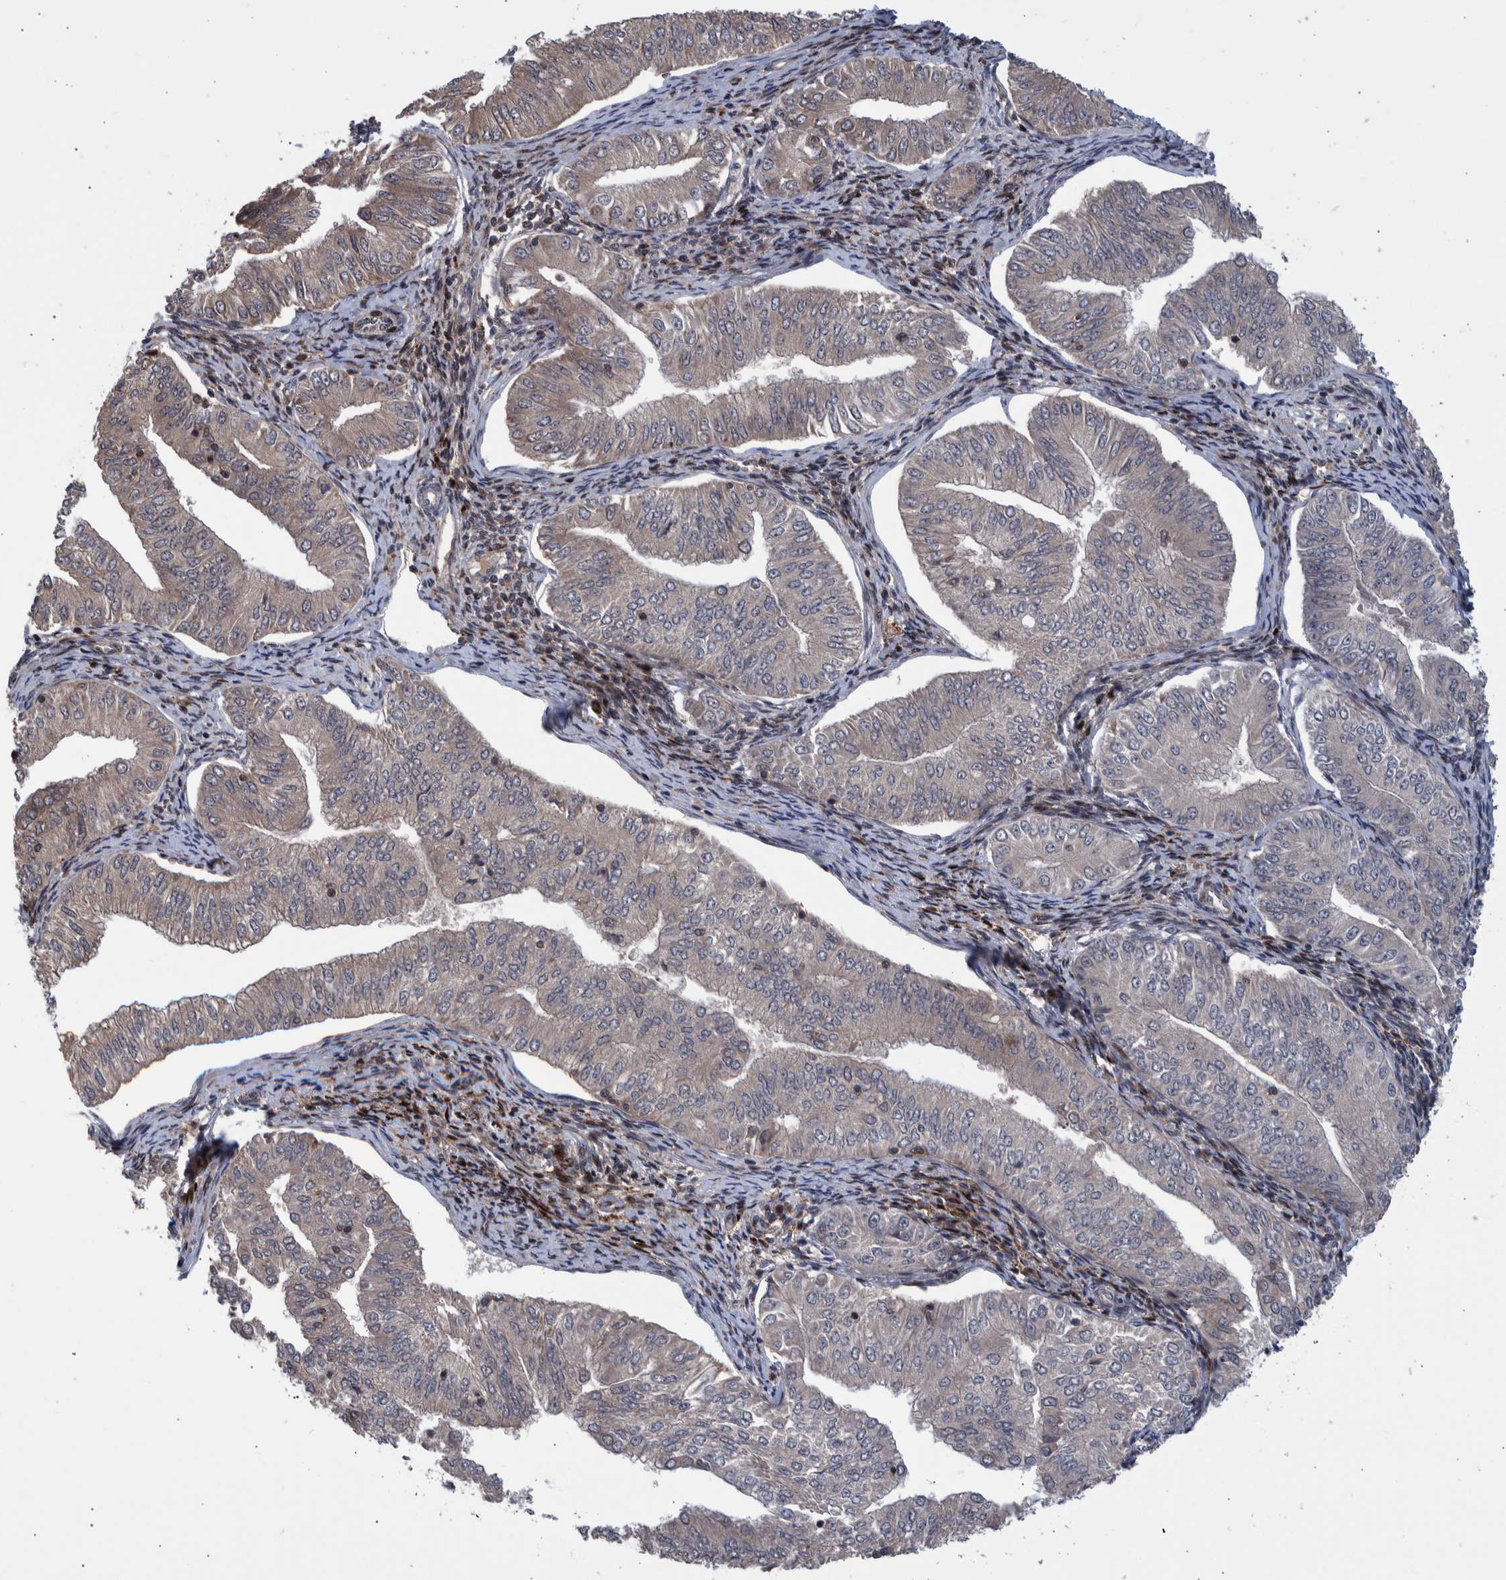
{"staining": {"intensity": "negative", "quantity": "none", "location": "none"}, "tissue": "endometrial cancer", "cell_type": "Tumor cells", "image_type": "cancer", "snomed": [{"axis": "morphology", "description": "Normal tissue, NOS"}, {"axis": "morphology", "description": "Adenocarcinoma, NOS"}, {"axis": "topography", "description": "Endometrium"}], "caption": "Immunohistochemical staining of human endometrial cancer reveals no significant expression in tumor cells.", "gene": "SHISA6", "patient": {"sex": "female", "age": 53}}